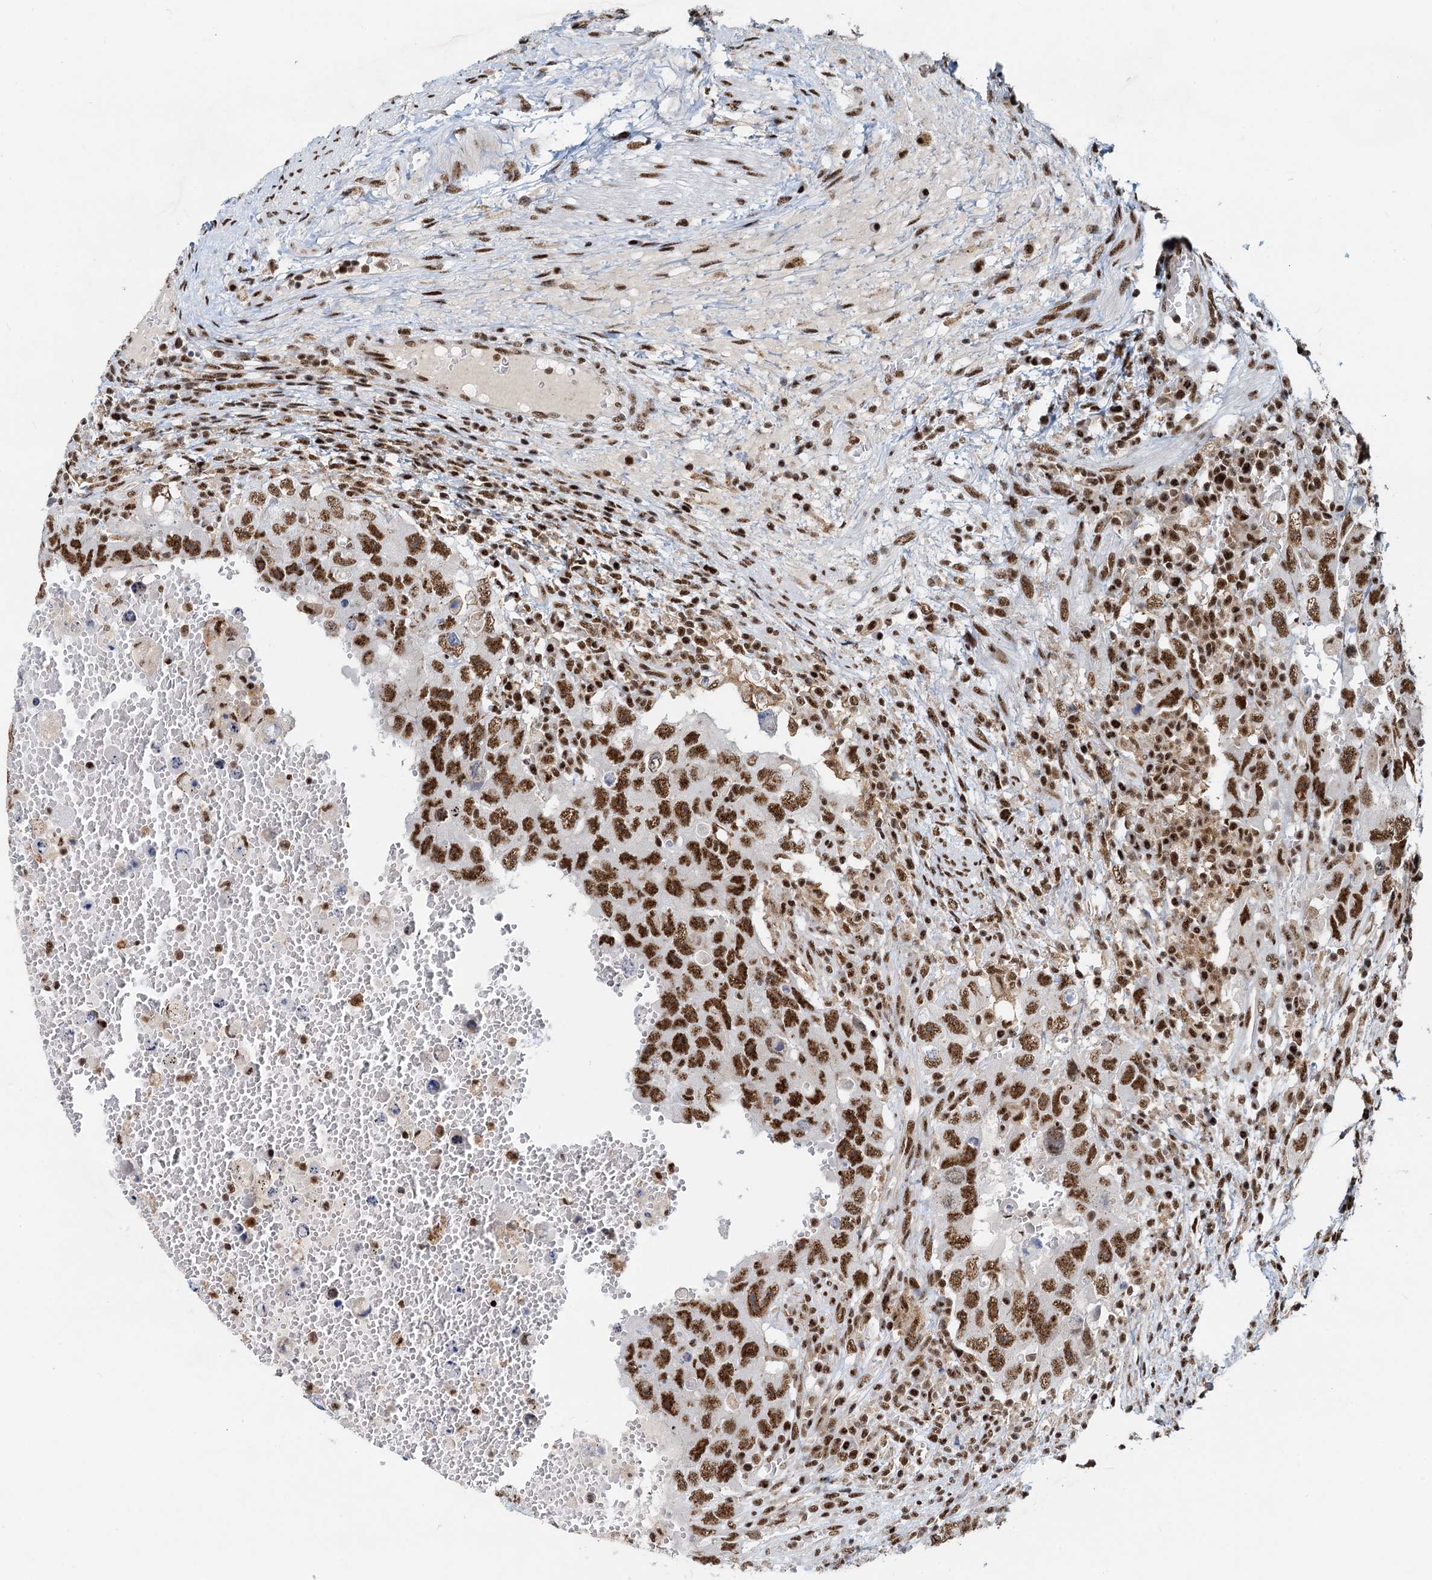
{"staining": {"intensity": "strong", "quantity": ">75%", "location": "nuclear"}, "tissue": "testis cancer", "cell_type": "Tumor cells", "image_type": "cancer", "snomed": [{"axis": "morphology", "description": "Carcinoma, Embryonal, NOS"}, {"axis": "topography", "description": "Testis"}], "caption": "The immunohistochemical stain highlights strong nuclear expression in tumor cells of embryonal carcinoma (testis) tissue. Immunohistochemistry (ihc) stains the protein of interest in brown and the nuclei are stained blue.", "gene": "RBM26", "patient": {"sex": "male", "age": 26}}